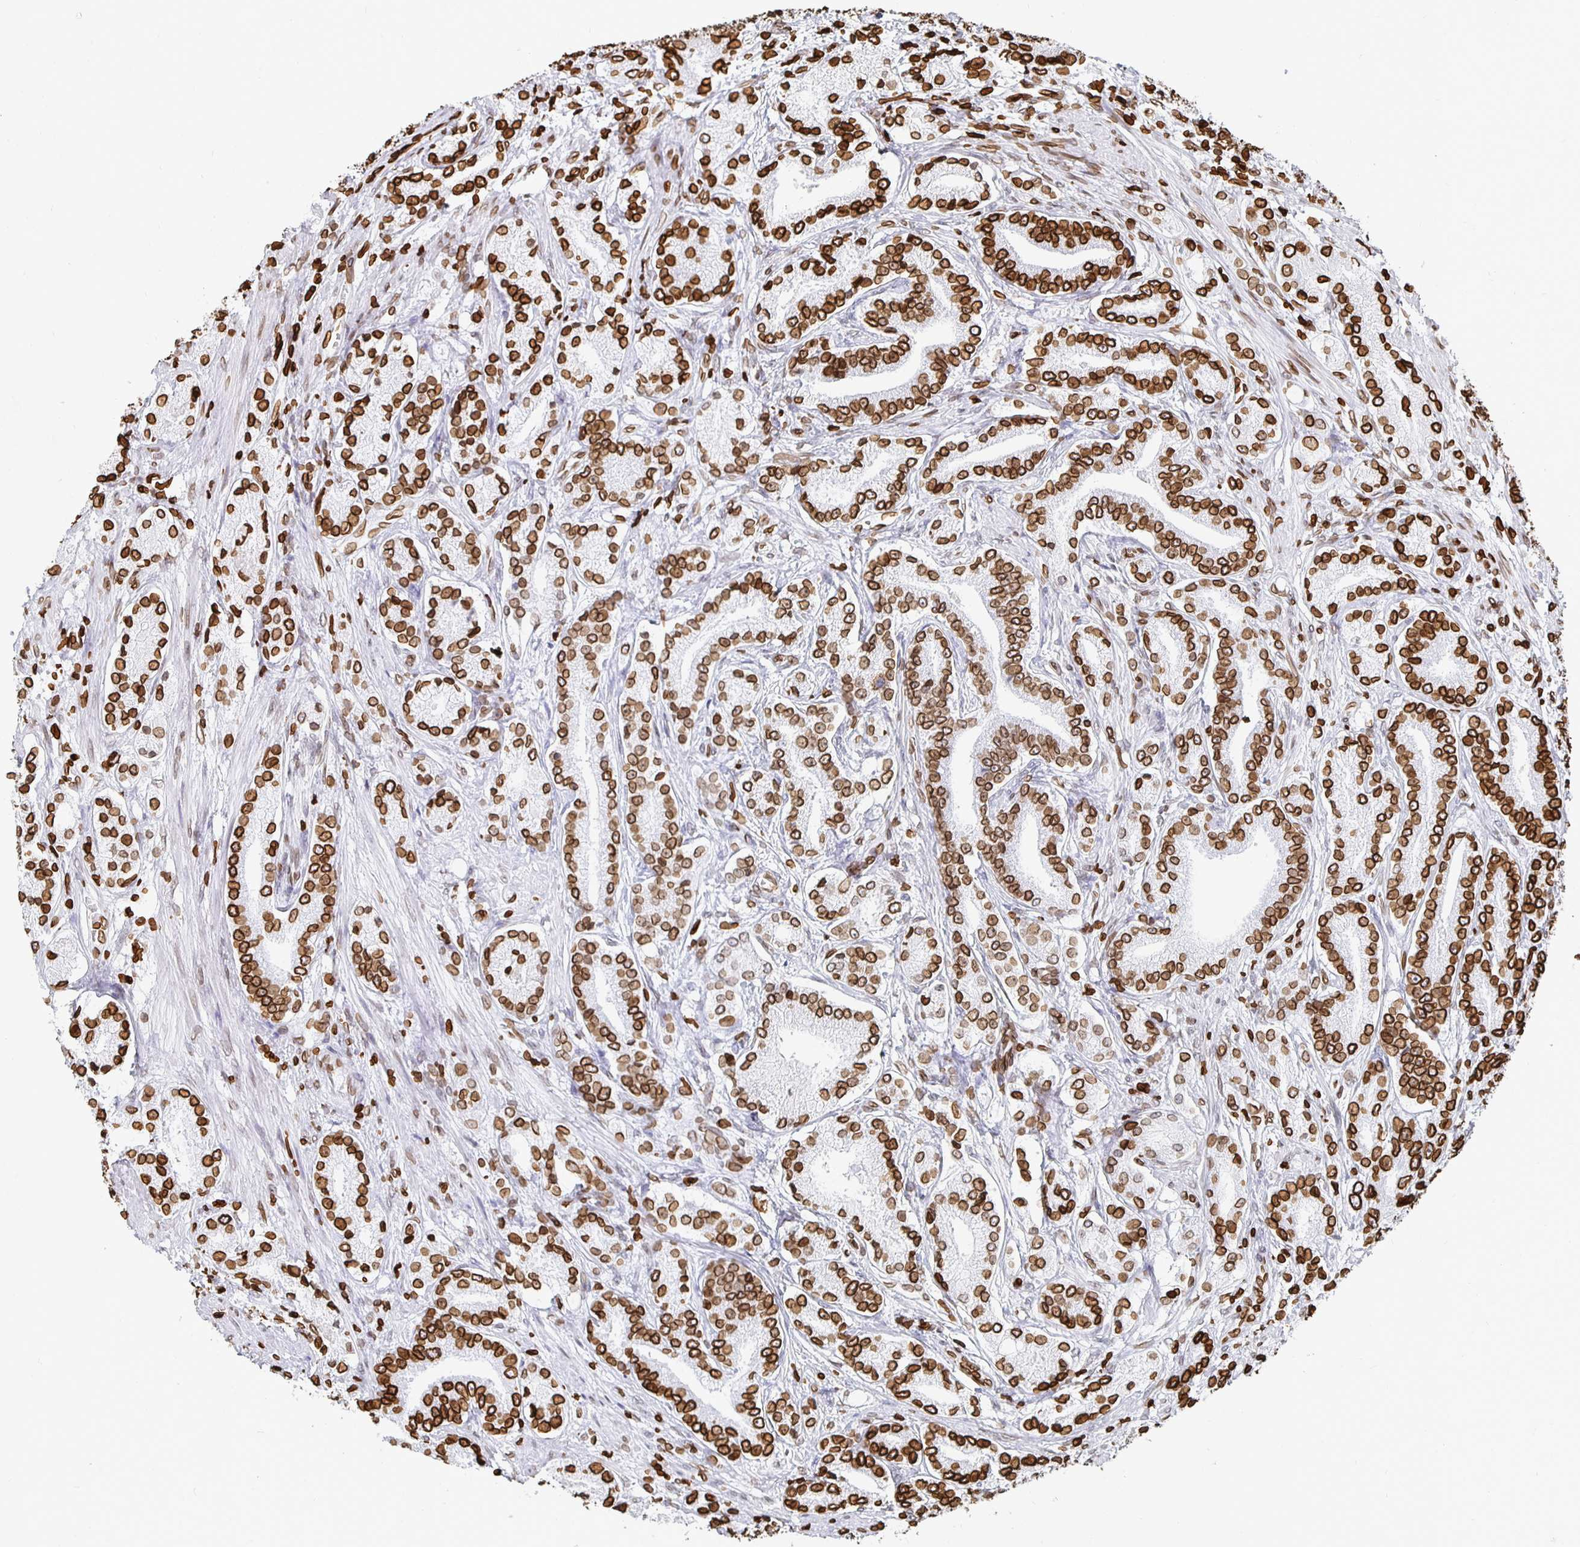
{"staining": {"intensity": "strong", "quantity": ">75%", "location": "cytoplasmic/membranous,nuclear"}, "tissue": "prostate cancer", "cell_type": "Tumor cells", "image_type": "cancer", "snomed": [{"axis": "morphology", "description": "Adenocarcinoma, High grade"}, {"axis": "topography", "description": "Prostate and seminal vesicle, NOS"}], "caption": "Protein expression analysis of human prostate high-grade adenocarcinoma reveals strong cytoplasmic/membranous and nuclear staining in about >75% of tumor cells.", "gene": "LMNB1", "patient": {"sex": "male", "age": 61}}